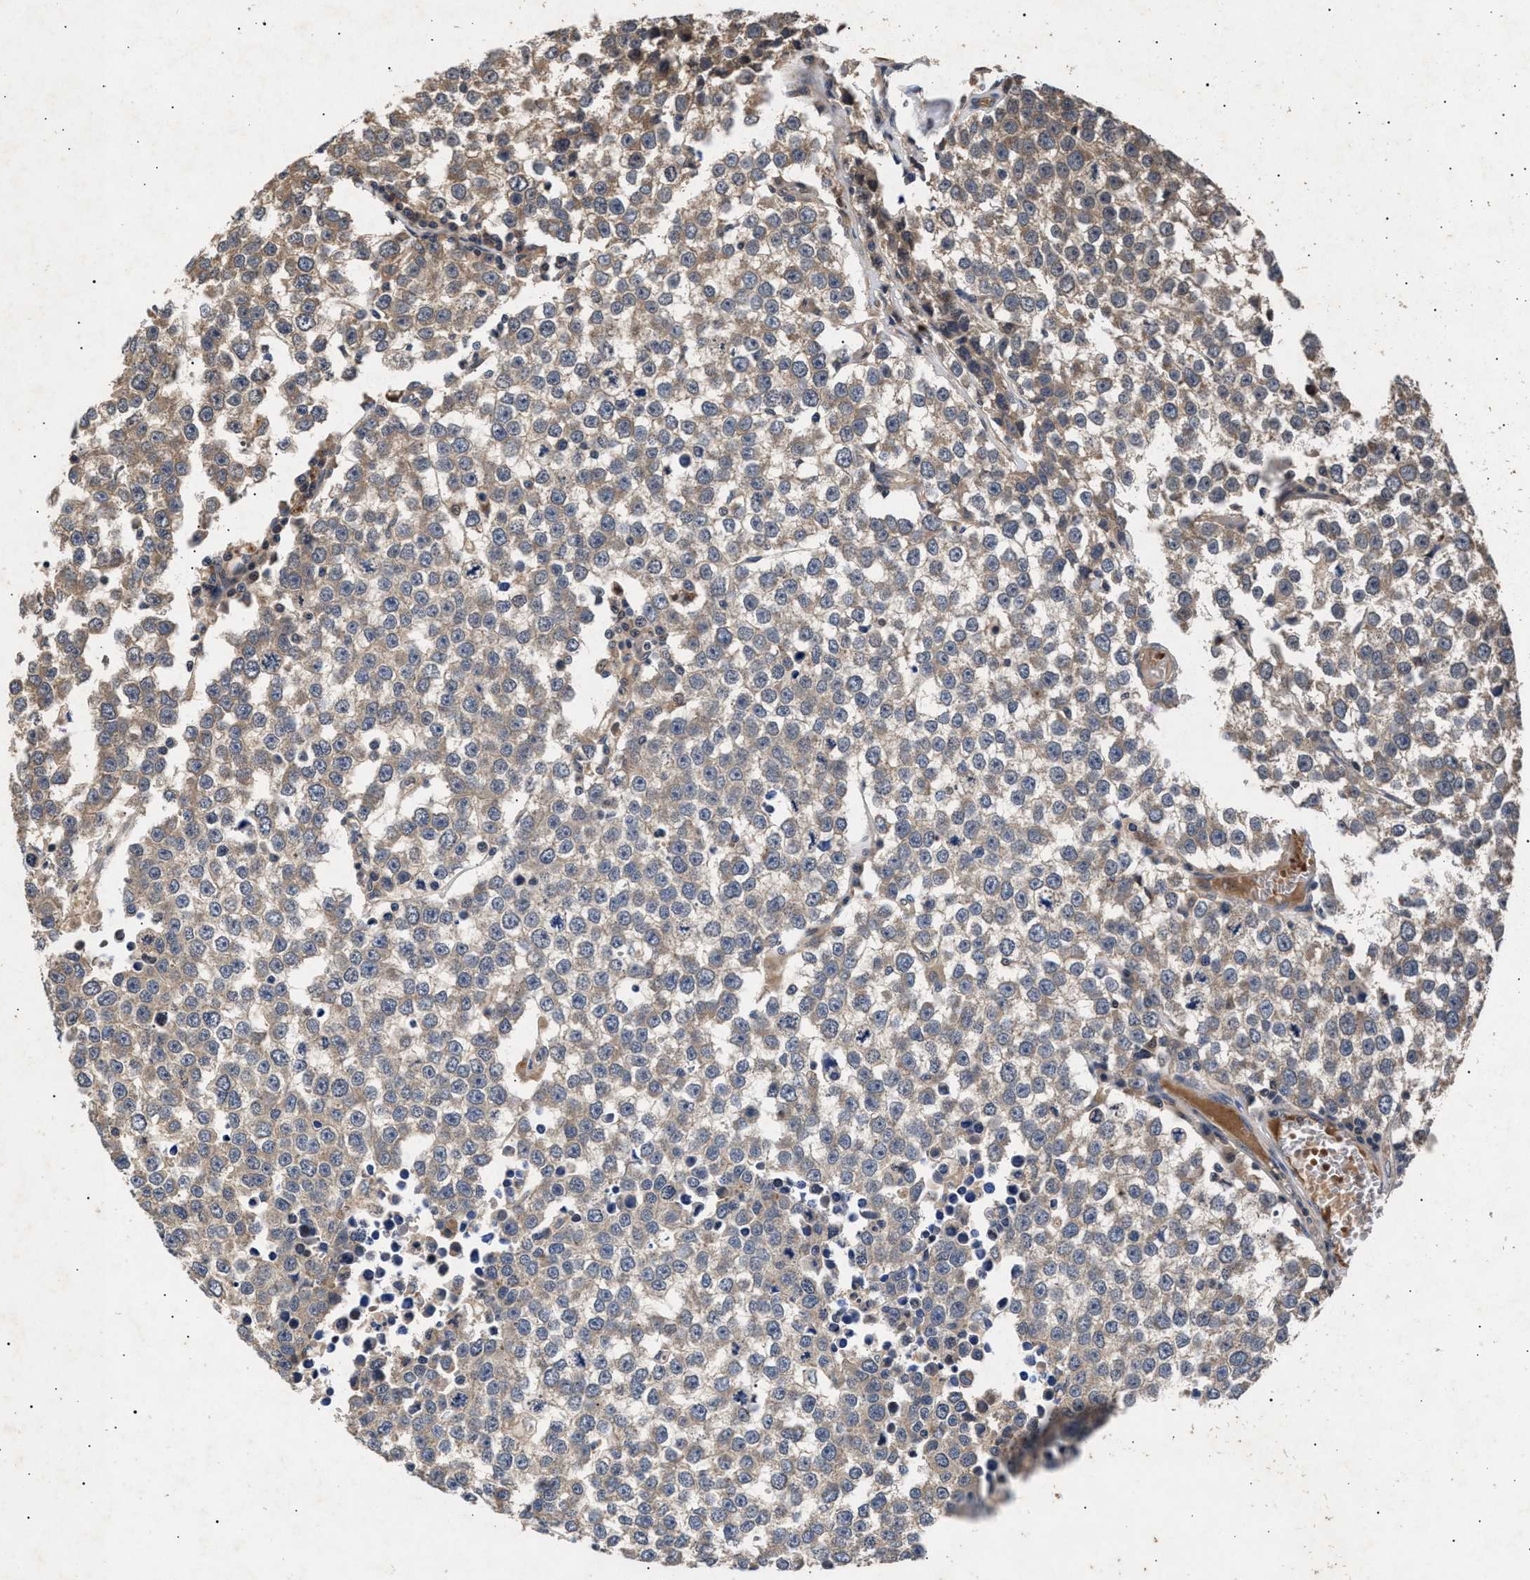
{"staining": {"intensity": "moderate", "quantity": ">75%", "location": "cytoplasmic/membranous"}, "tissue": "testis cancer", "cell_type": "Tumor cells", "image_type": "cancer", "snomed": [{"axis": "morphology", "description": "Seminoma, NOS"}, {"axis": "morphology", "description": "Carcinoma, Embryonal, NOS"}, {"axis": "topography", "description": "Testis"}], "caption": "A brown stain labels moderate cytoplasmic/membranous expression of a protein in human testis cancer tumor cells.", "gene": "ITGB5", "patient": {"sex": "male", "age": 52}}